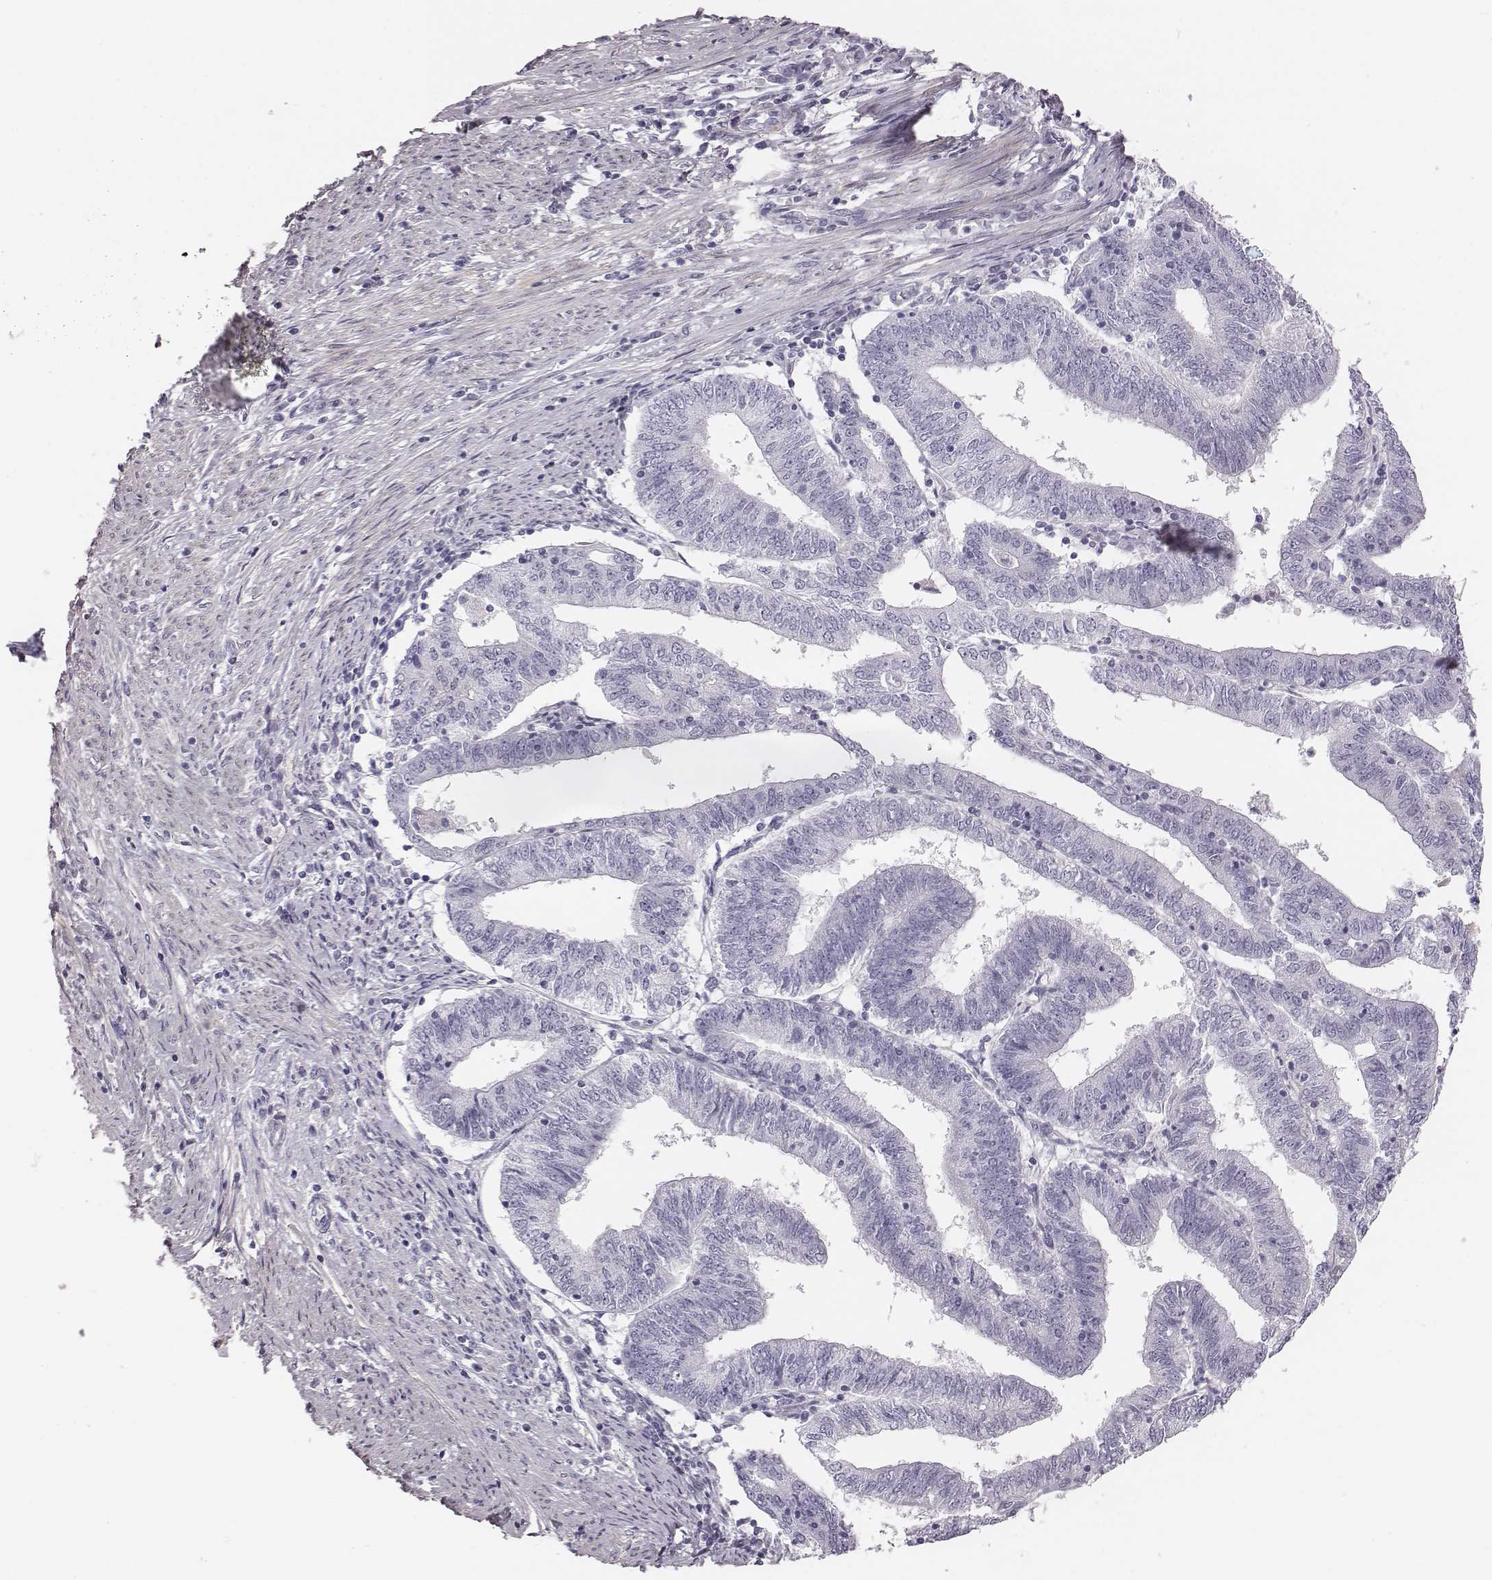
{"staining": {"intensity": "negative", "quantity": "none", "location": "none"}, "tissue": "endometrial cancer", "cell_type": "Tumor cells", "image_type": "cancer", "snomed": [{"axis": "morphology", "description": "Adenocarcinoma, NOS"}, {"axis": "topography", "description": "Endometrium"}], "caption": "This image is of endometrial cancer stained with immunohistochemistry (IHC) to label a protein in brown with the nuclei are counter-stained blue. There is no staining in tumor cells.", "gene": "CRISP1", "patient": {"sex": "female", "age": 82}}